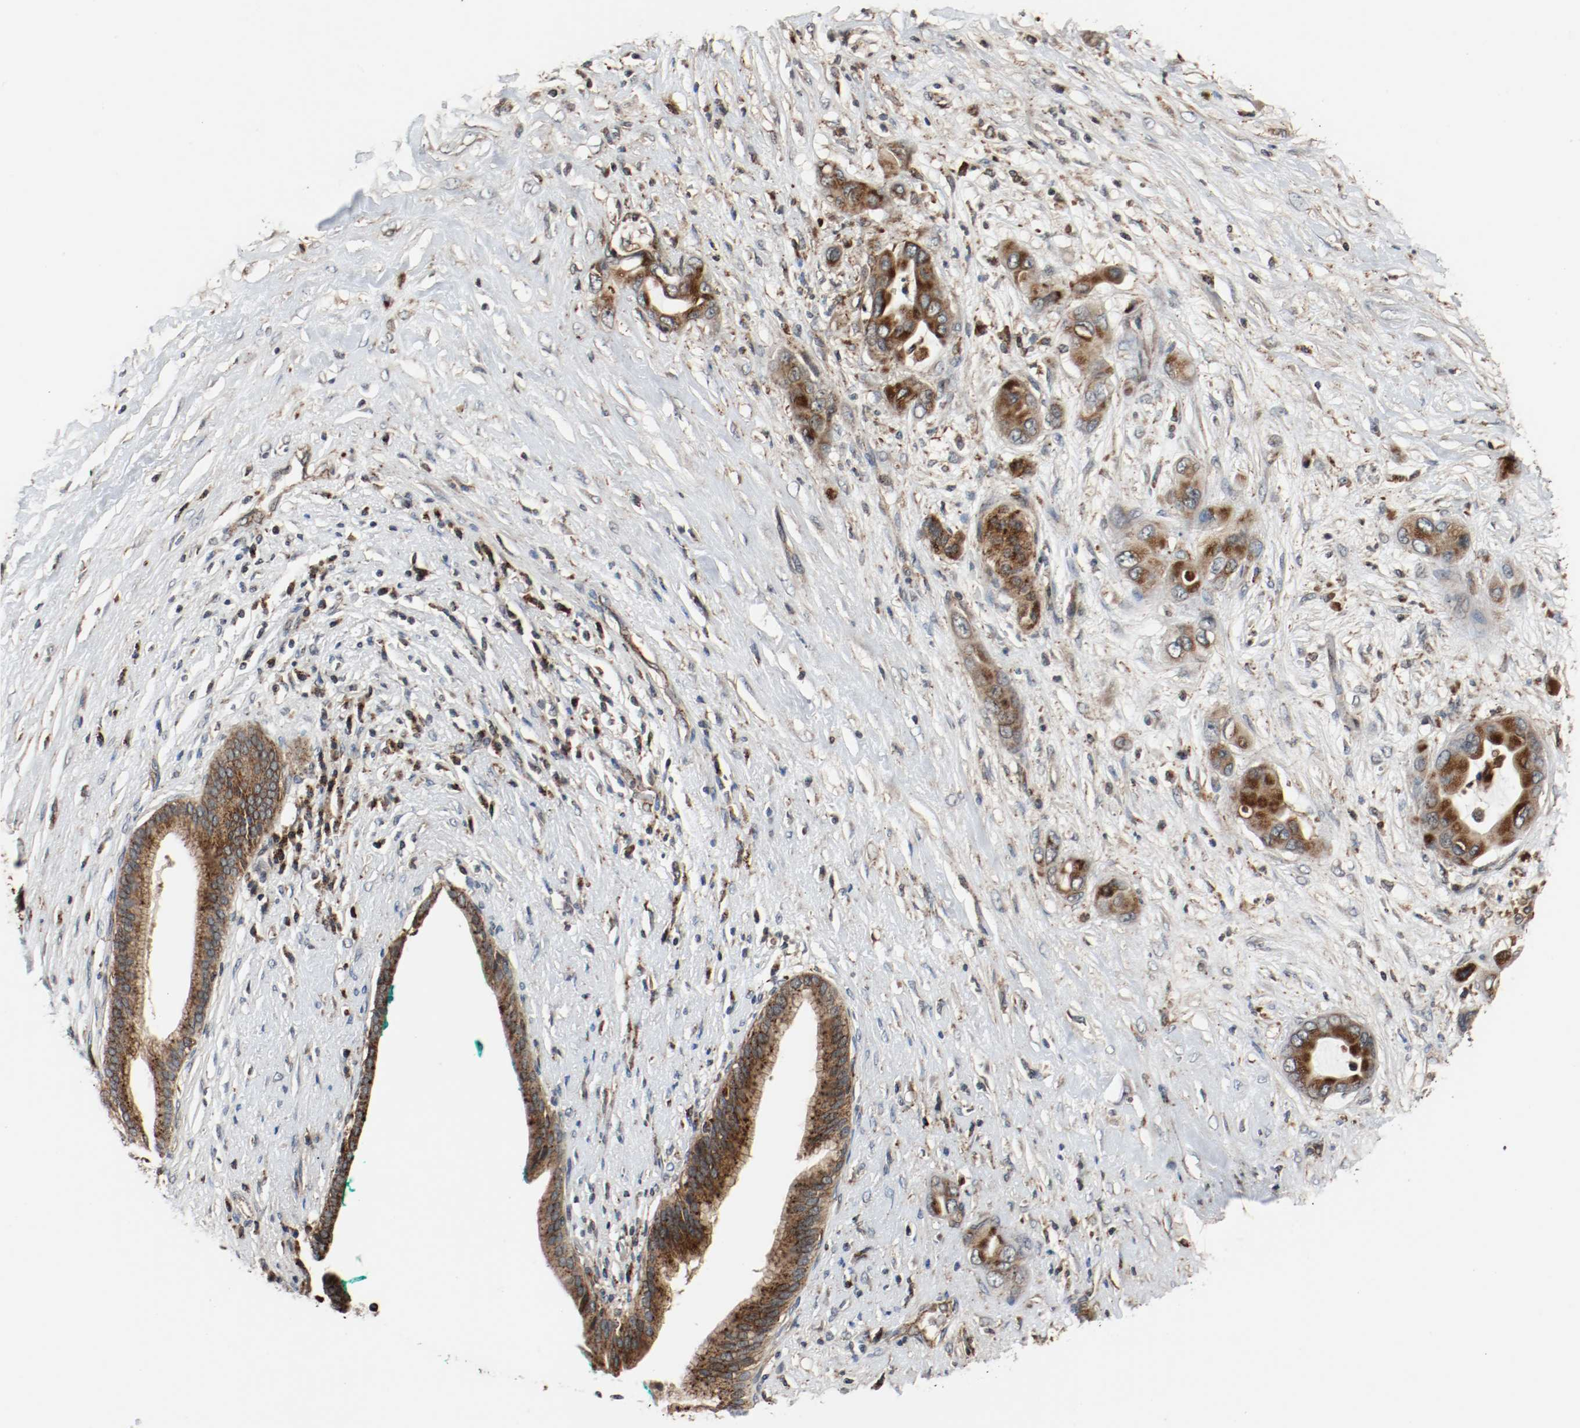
{"staining": {"intensity": "strong", "quantity": ">75%", "location": "cytoplasmic/membranous"}, "tissue": "pancreatic cancer", "cell_type": "Tumor cells", "image_type": "cancer", "snomed": [{"axis": "morphology", "description": "Adenocarcinoma, NOS"}, {"axis": "topography", "description": "Pancreas"}], "caption": "An immunohistochemistry image of neoplastic tissue is shown. Protein staining in brown labels strong cytoplasmic/membranous positivity in pancreatic cancer within tumor cells.", "gene": "LAMP2", "patient": {"sex": "female", "age": 59}}